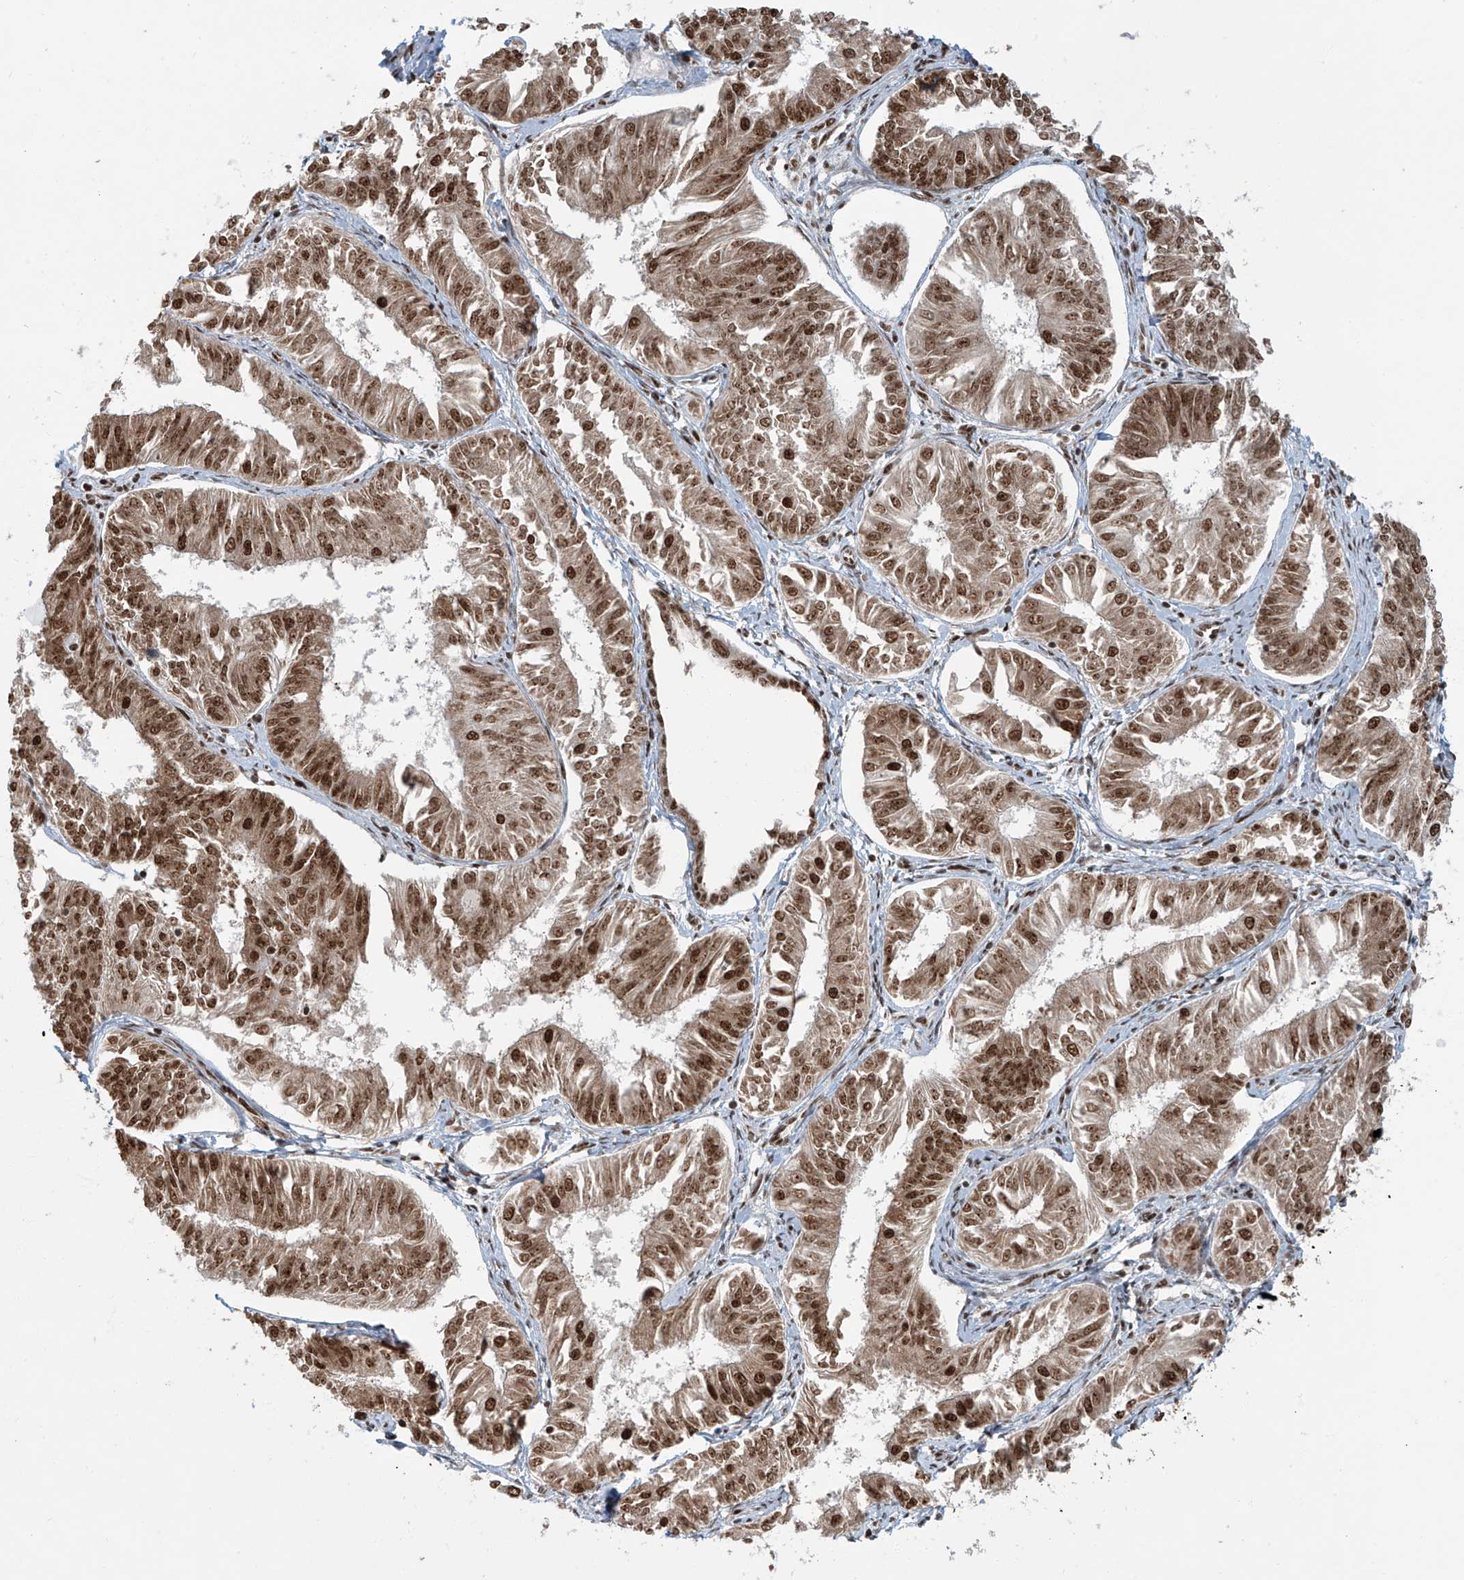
{"staining": {"intensity": "moderate", "quantity": ">75%", "location": "cytoplasmic/membranous,nuclear"}, "tissue": "endometrial cancer", "cell_type": "Tumor cells", "image_type": "cancer", "snomed": [{"axis": "morphology", "description": "Adenocarcinoma, NOS"}, {"axis": "topography", "description": "Endometrium"}], "caption": "Immunohistochemistry image of human adenocarcinoma (endometrial) stained for a protein (brown), which exhibits medium levels of moderate cytoplasmic/membranous and nuclear expression in about >75% of tumor cells.", "gene": "FAM193B", "patient": {"sex": "female", "age": 58}}